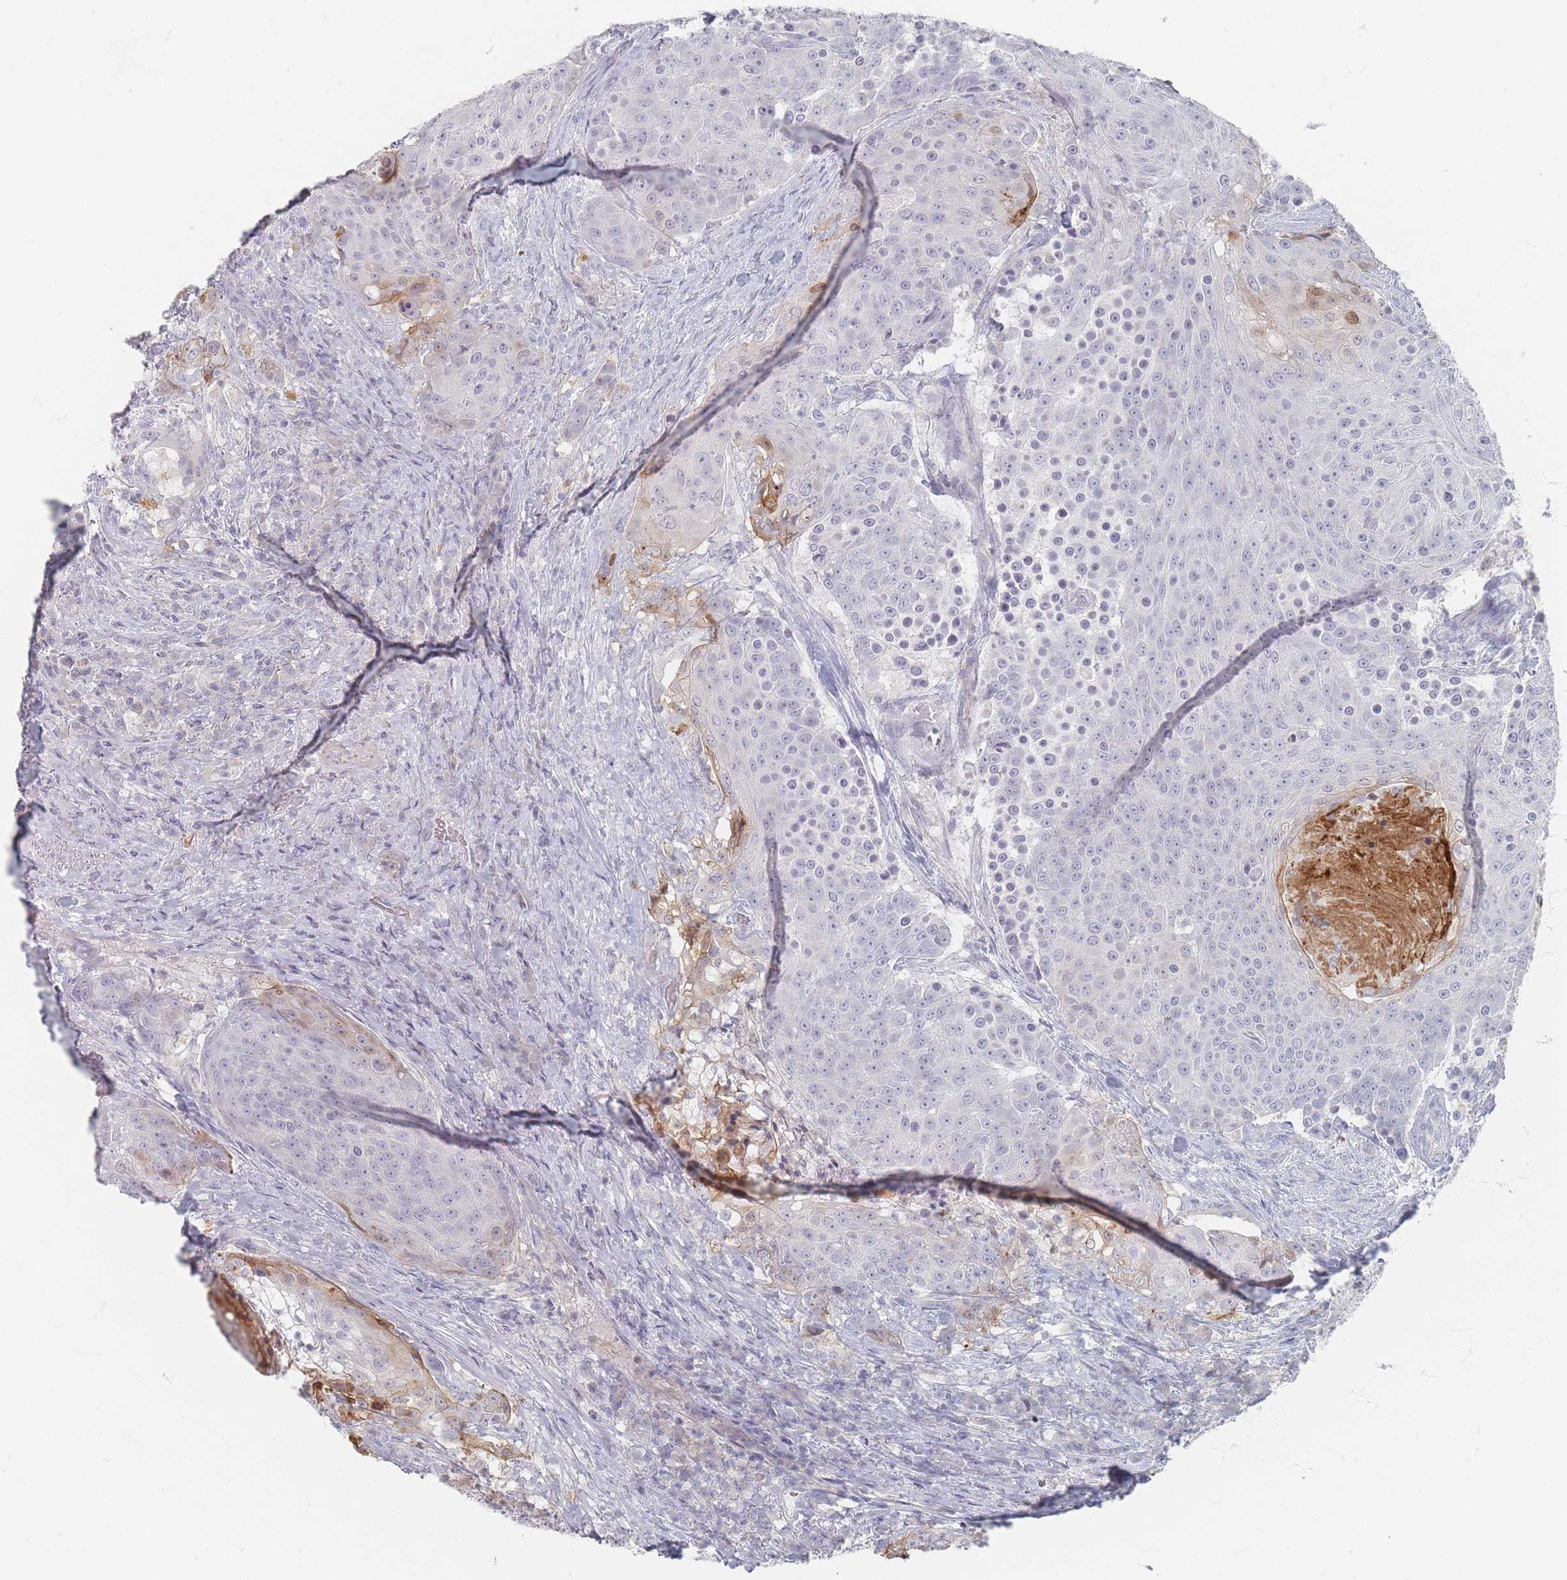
{"staining": {"intensity": "negative", "quantity": "none", "location": "none"}, "tissue": "urothelial cancer", "cell_type": "Tumor cells", "image_type": "cancer", "snomed": [{"axis": "morphology", "description": "Urothelial carcinoma, High grade"}, {"axis": "topography", "description": "Urinary bladder"}], "caption": "This image is of urothelial carcinoma (high-grade) stained with immunohistochemistry to label a protein in brown with the nuclei are counter-stained blue. There is no positivity in tumor cells.", "gene": "CD37", "patient": {"sex": "female", "age": 63}}